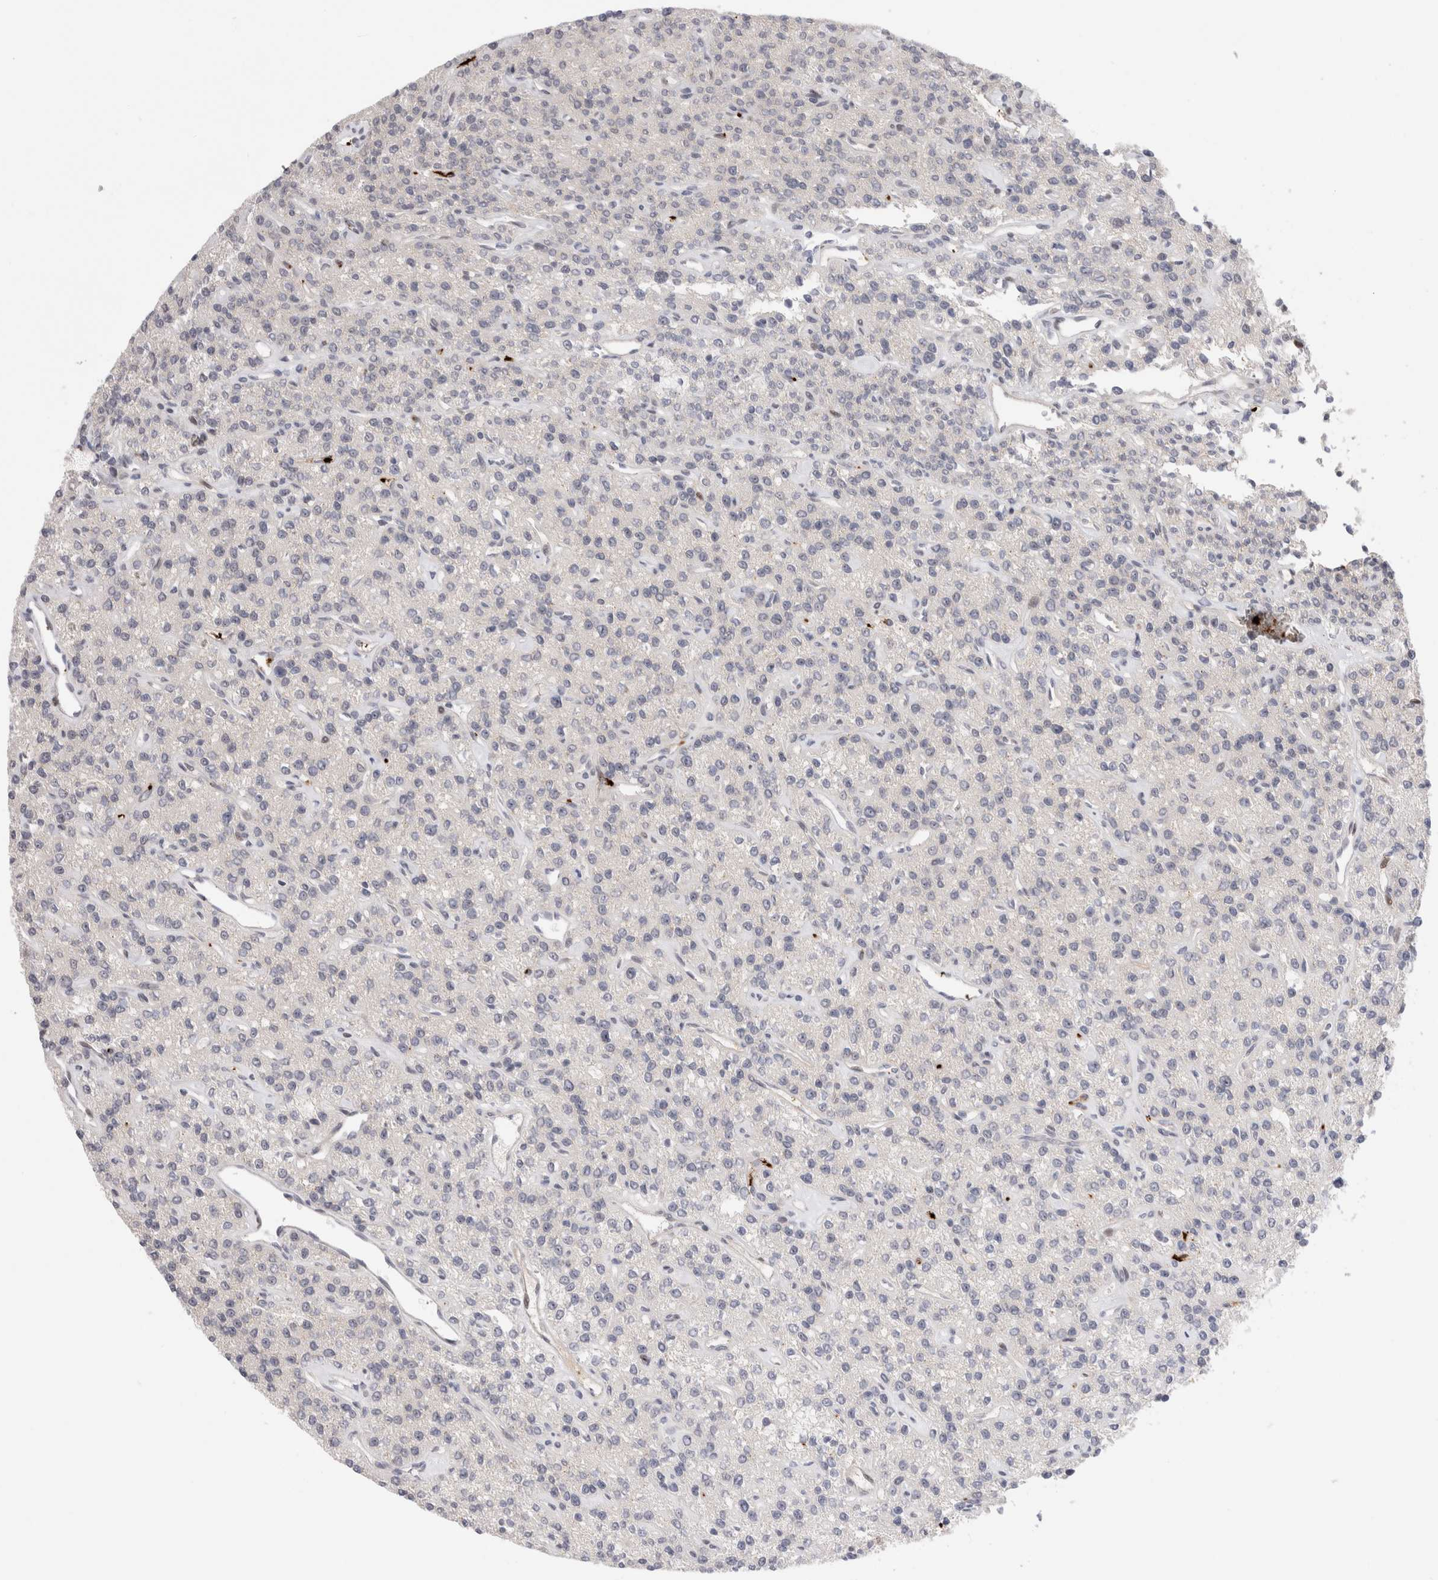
{"staining": {"intensity": "weak", "quantity": "25%-75%", "location": "cytoplasmic/membranous"}, "tissue": "parathyroid gland", "cell_type": "Glandular cells", "image_type": "normal", "snomed": [{"axis": "morphology", "description": "Normal tissue, NOS"}, {"axis": "topography", "description": "Parathyroid gland"}], "caption": "Parathyroid gland stained with DAB IHC exhibits low levels of weak cytoplasmic/membranous positivity in about 25%-75% of glandular cells. The protein of interest is stained brown, and the nuclei are stained in blue (DAB IHC with brightfield microscopy, high magnification).", "gene": "VPS28", "patient": {"sex": "male", "age": 46}}